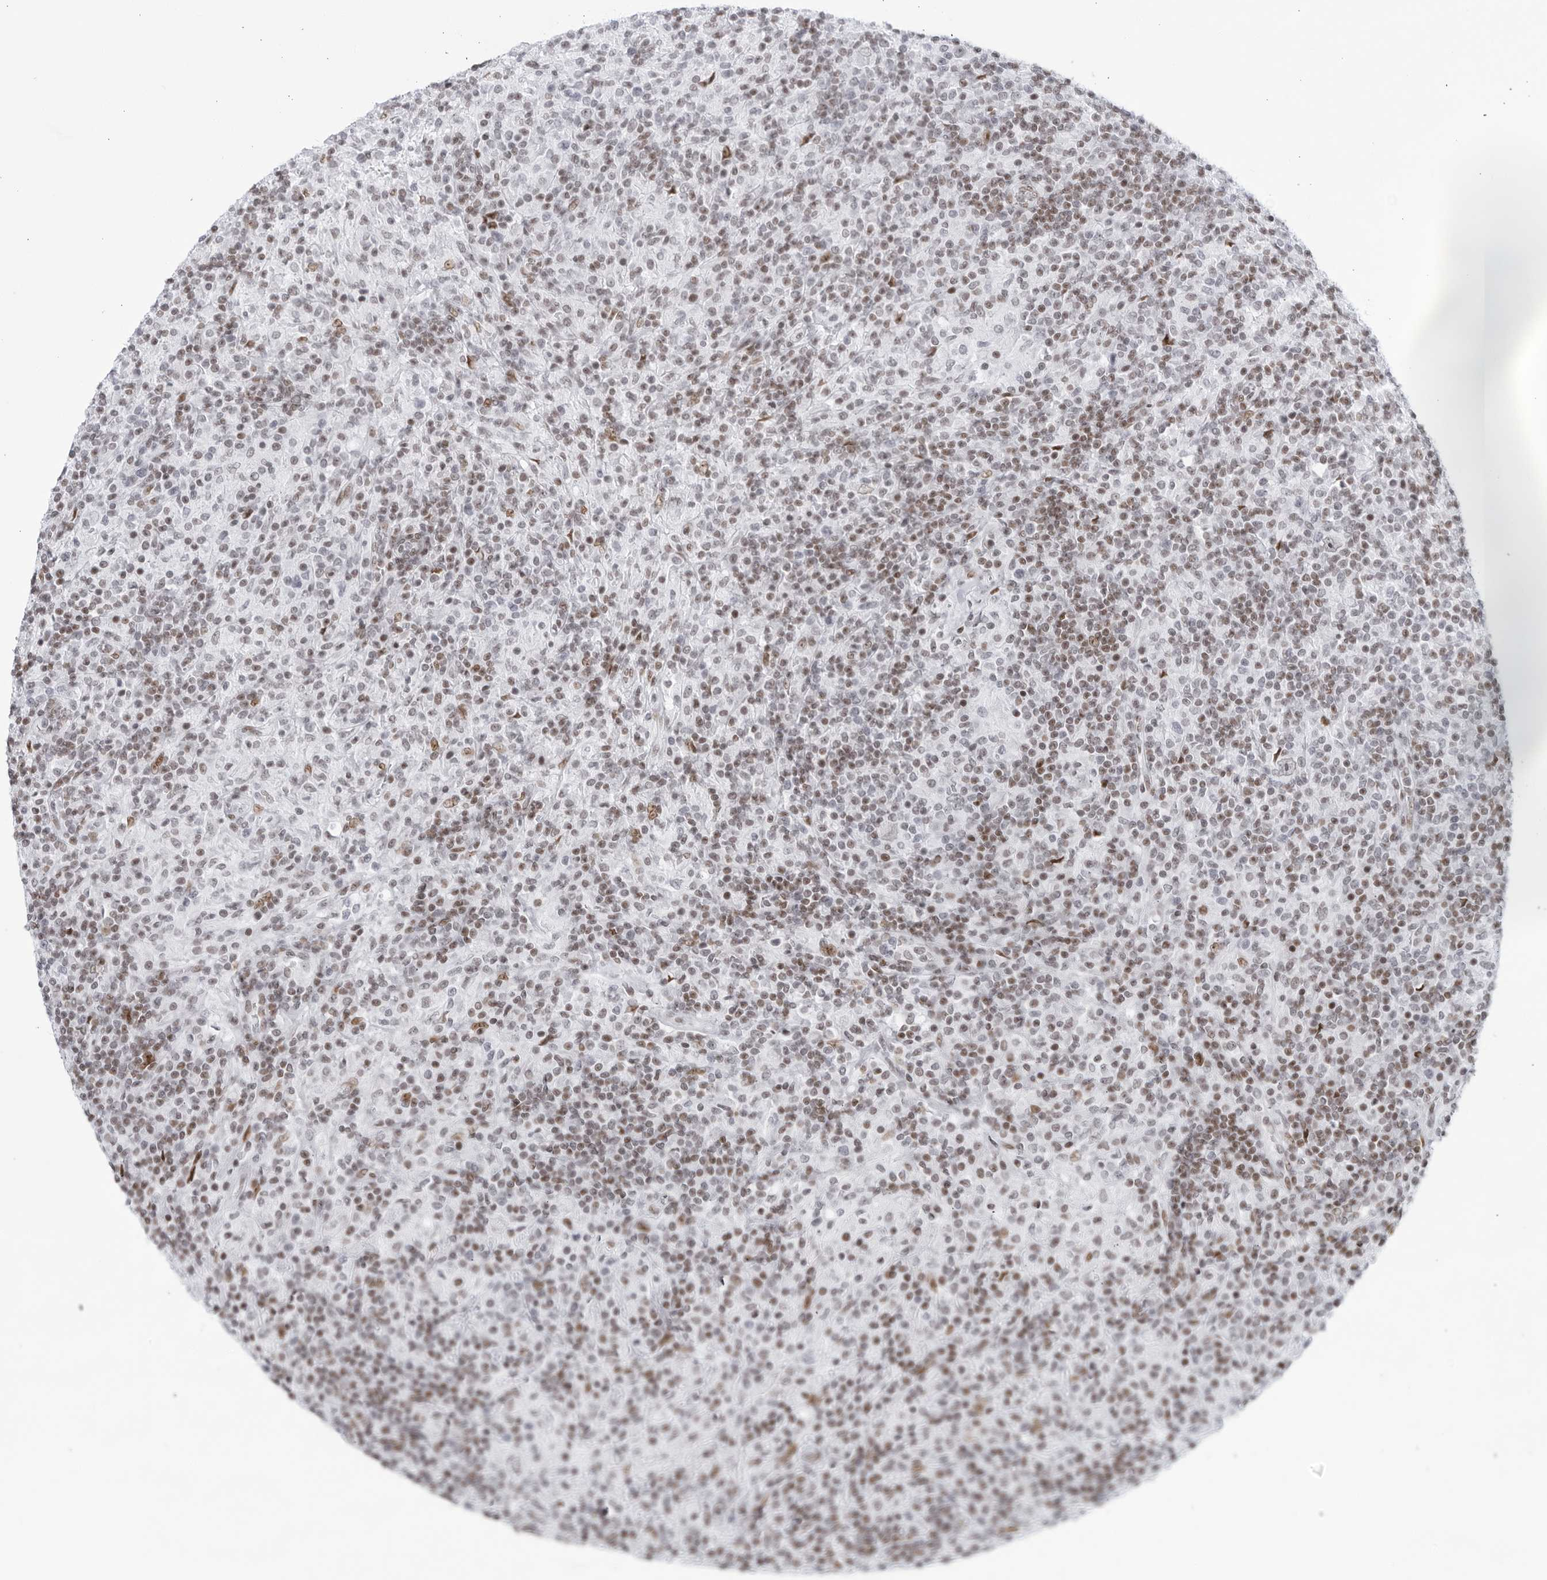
{"staining": {"intensity": "negative", "quantity": "none", "location": "none"}, "tissue": "lymphoma", "cell_type": "Tumor cells", "image_type": "cancer", "snomed": [{"axis": "morphology", "description": "Hodgkin's disease, NOS"}, {"axis": "topography", "description": "Lymph node"}], "caption": "DAB (3,3'-diaminobenzidine) immunohistochemical staining of human lymphoma demonstrates no significant expression in tumor cells.", "gene": "HP1BP3", "patient": {"sex": "male", "age": 70}}